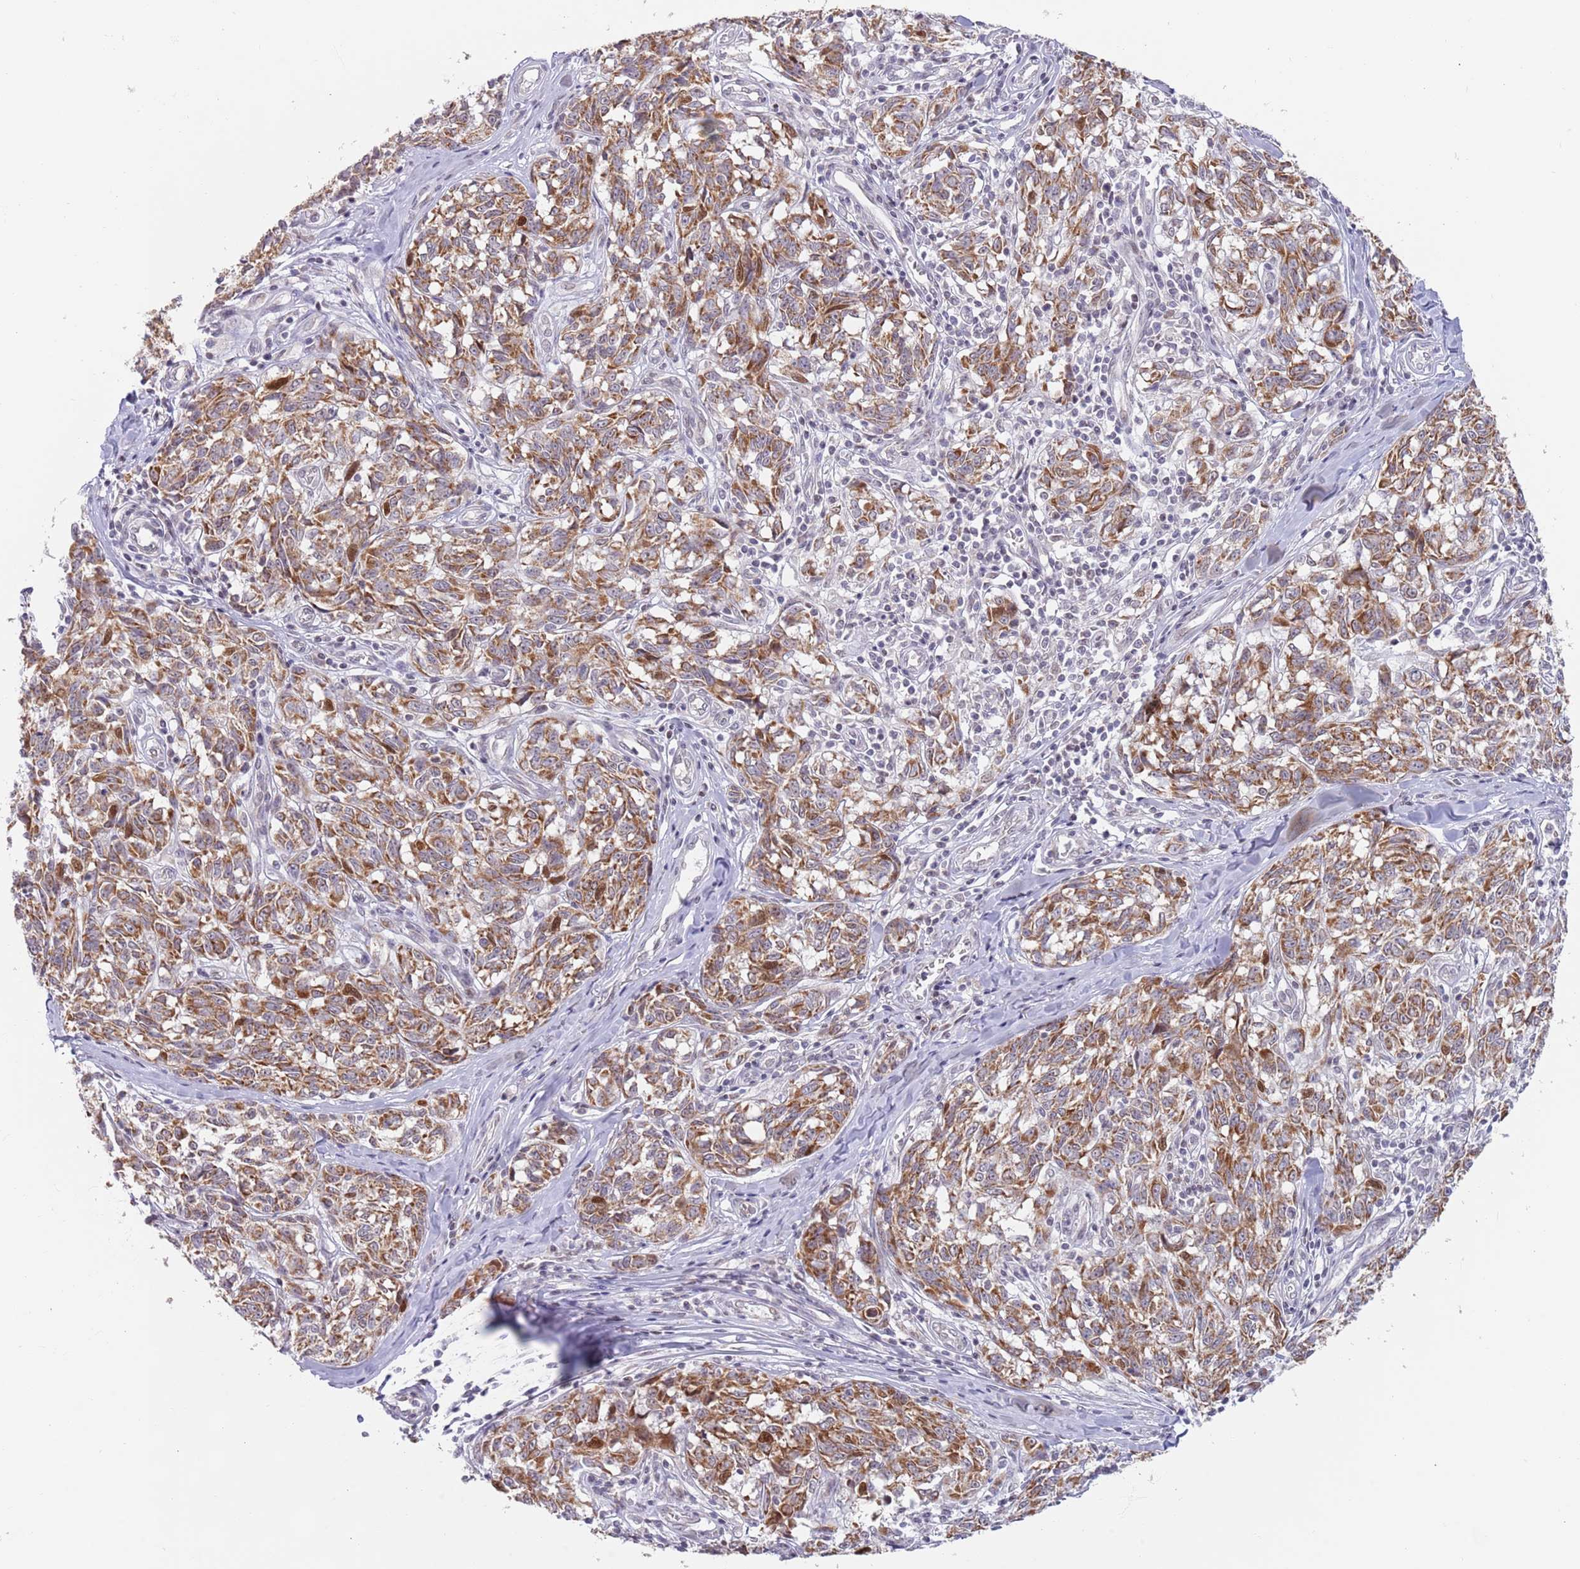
{"staining": {"intensity": "moderate", "quantity": ">75%", "location": "cytoplasmic/membranous"}, "tissue": "melanoma", "cell_type": "Tumor cells", "image_type": "cancer", "snomed": [{"axis": "morphology", "description": "Normal tissue, NOS"}, {"axis": "morphology", "description": "Malignant melanoma, NOS"}, {"axis": "topography", "description": "Skin"}], "caption": "This image exhibits melanoma stained with immunohistochemistry to label a protein in brown. The cytoplasmic/membranous of tumor cells show moderate positivity for the protein. Nuclei are counter-stained blue.", "gene": "TIMM13", "patient": {"sex": "female", "age": 64}}